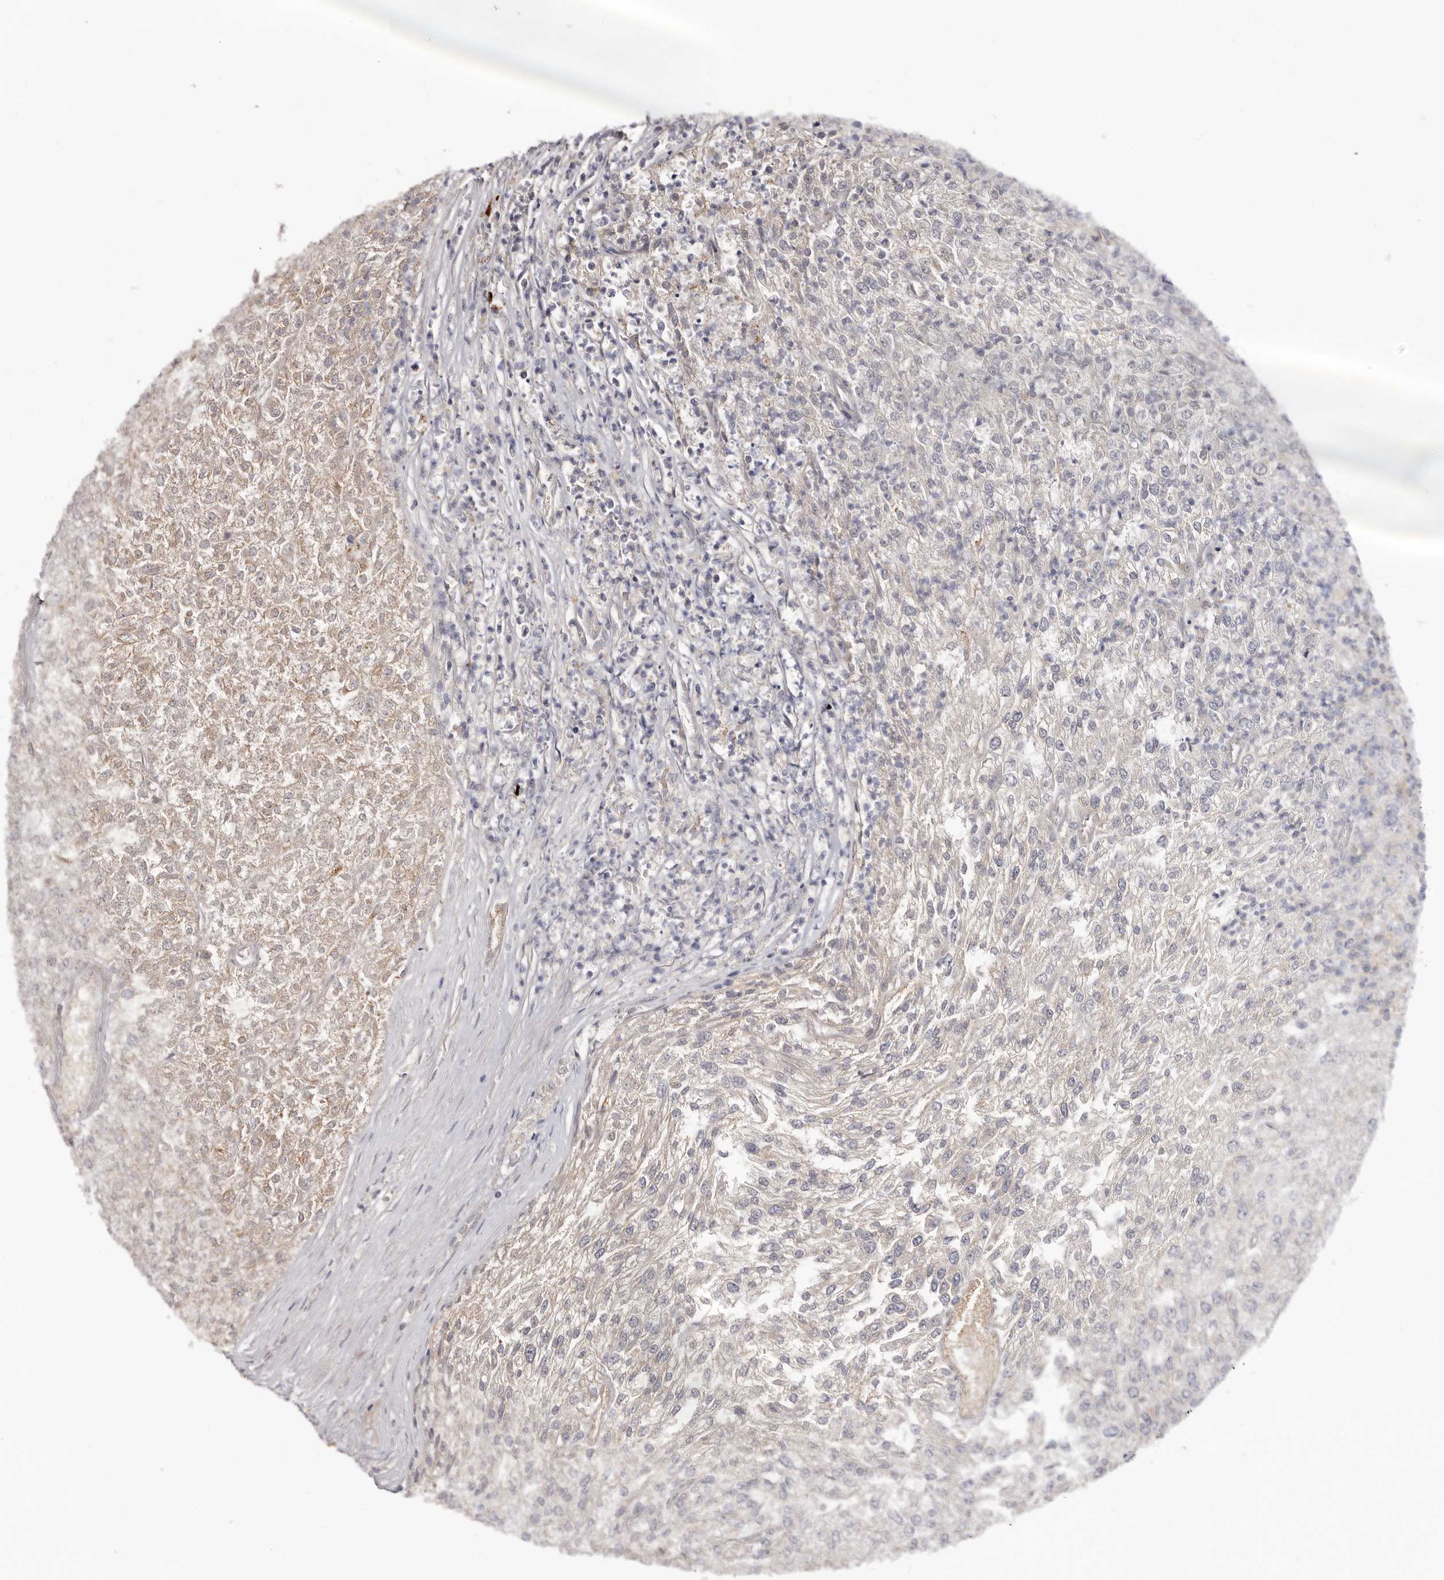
{"staining": {"intensity": "weak", "quantity": "<25%", "location": "cytoplasmic/membranous"}, "tissue": "renal cancer", "cell_type": "Tumor cells", "image_type": "cancer", "snomed": [{"axis": "morphology", "description": "Adenocarcinoma, NOS"}, {"axis": "topography", "description": "Kidney"}], "caption": "DAB (3,3'-diaminobenzidine) immunohistochemical staining of human renal cancer (adenocarcinoma) shows no significant positivity in tumor cells. (Immunohistochemistry (ihc), brightfield microscopy, high magnification).", "gene": "ASIC5", "patient": {"sex": "female", "age": 54}}